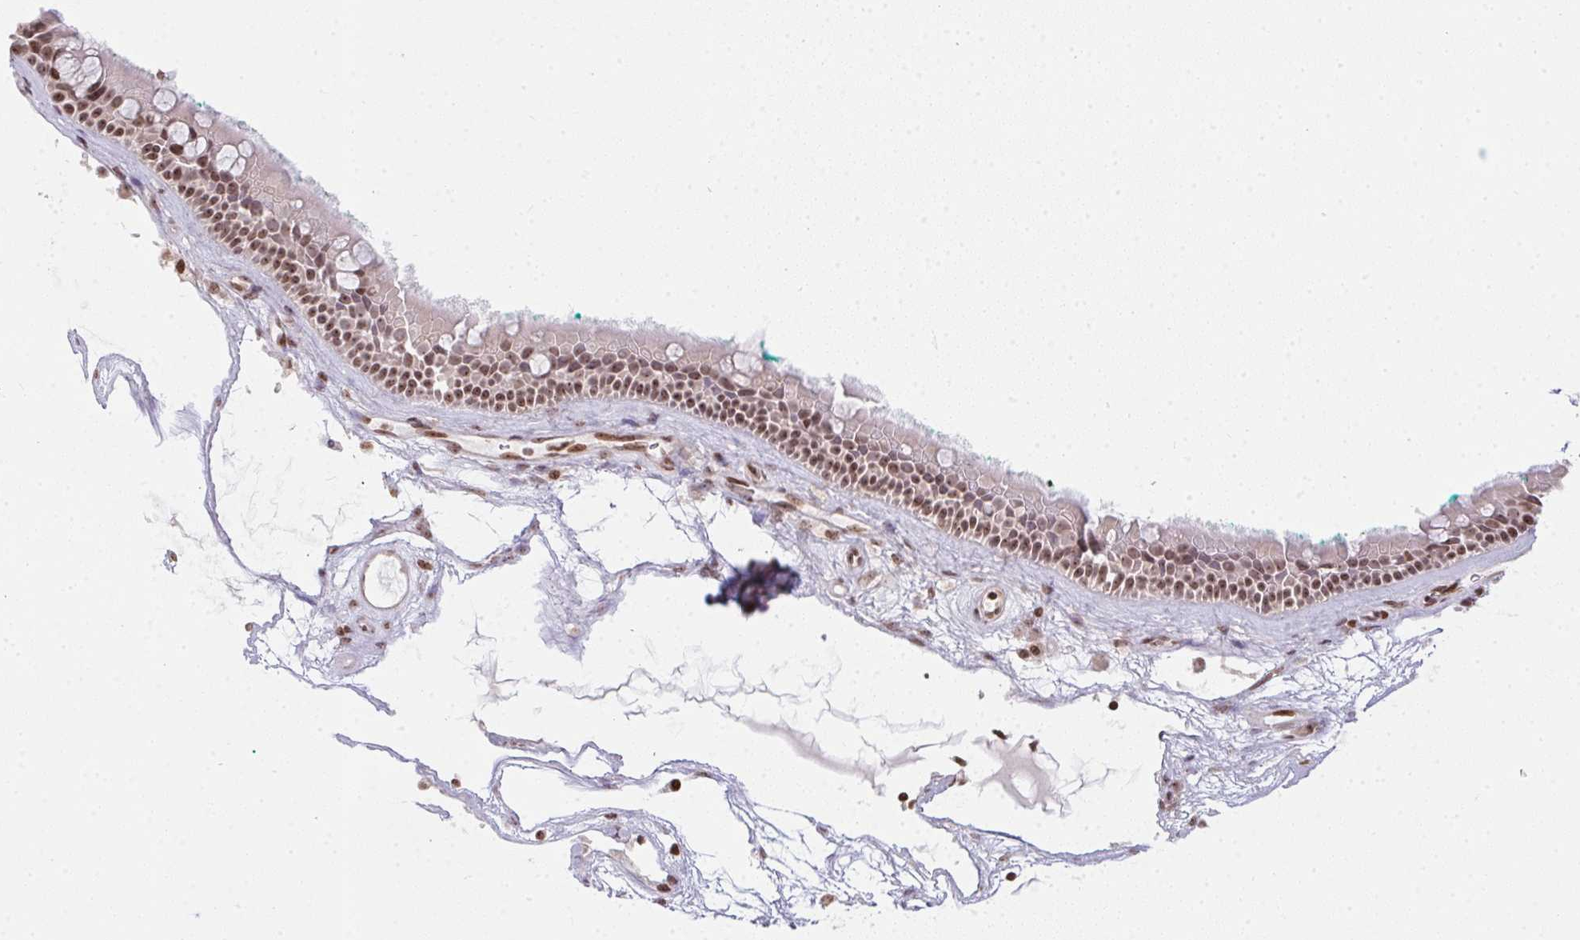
{"staining": {"intensity": "moderate", "quantity": ">75%", "location": "nuclear"}, "tissue": "nasopharynx", "cell_type": "Respiratory epithelial cells", "image_type": "normal", "snomed": [{"axis": "morphology", "description": "Normal tissue, NOS"}, {"axis": "topography", "description": "Nasopharynx"}], "caption": "The photomicrograph exhibits immunohistochemical staining of normal nasopharynx. There is moderate nuclear staining is identified in about >75% of respiratory epithelial cells. (Brightfield microscopy of DAB IHC at high magnification).", "gene": "RNF181", "patient": {"sex": "male", "age": 68}}